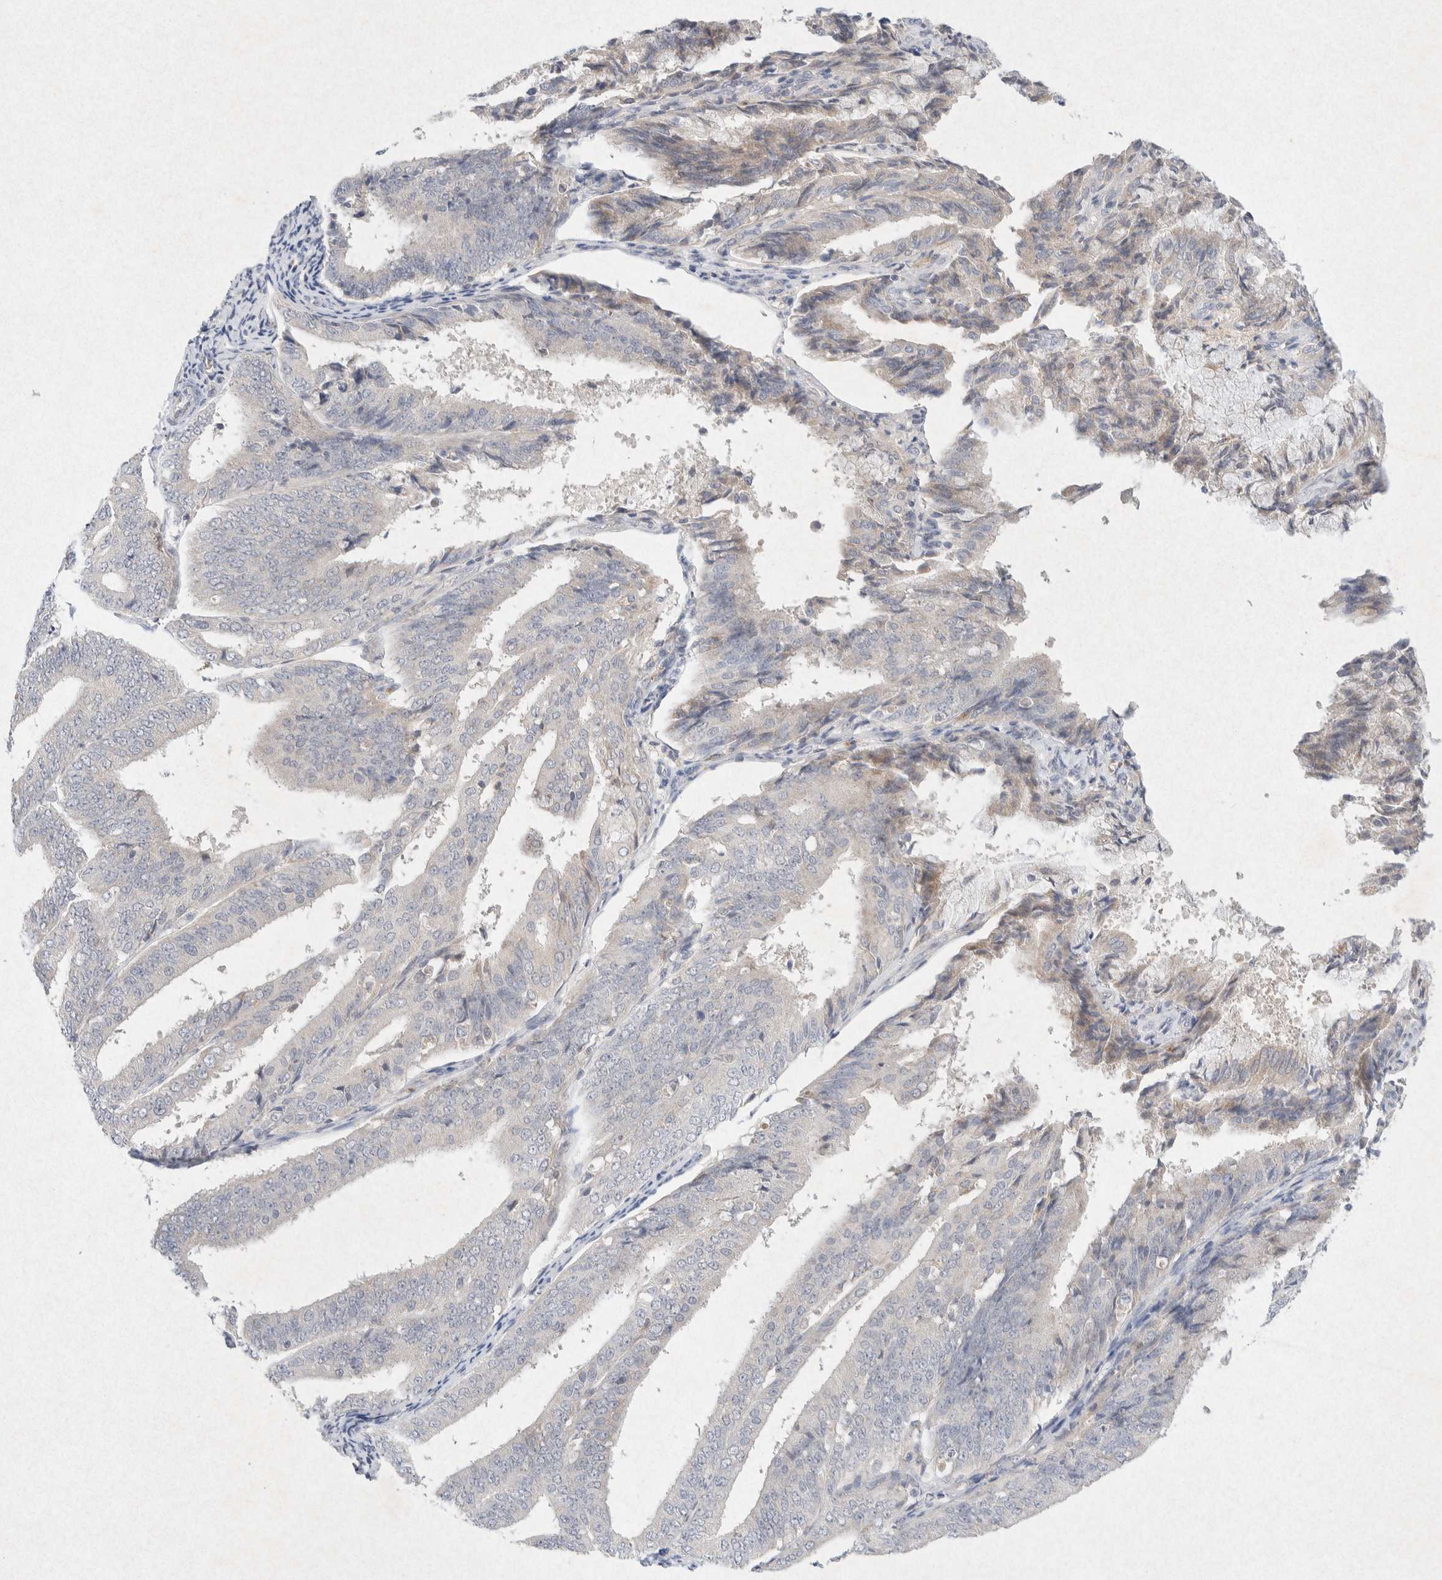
{"staining": {"intensity": "negative", "quantity": "none", "location": "none"}, "tissue": "endometrial cancer", "cell_type": "Tumor cells", "image_type": "cancer", "snomed": [{"axis": "morphology", "description": "Adenocarcinoma, NOS"}, {"axis": "topography", "description": "Endometrium"}], "caption": "Immunohistochemical staining of human endometrial cancer (adenocarcinoma) displays no significant positivity in tumor cells.", "gene": "GNAI1", "patient": {"sex": "female", "age": 63}}